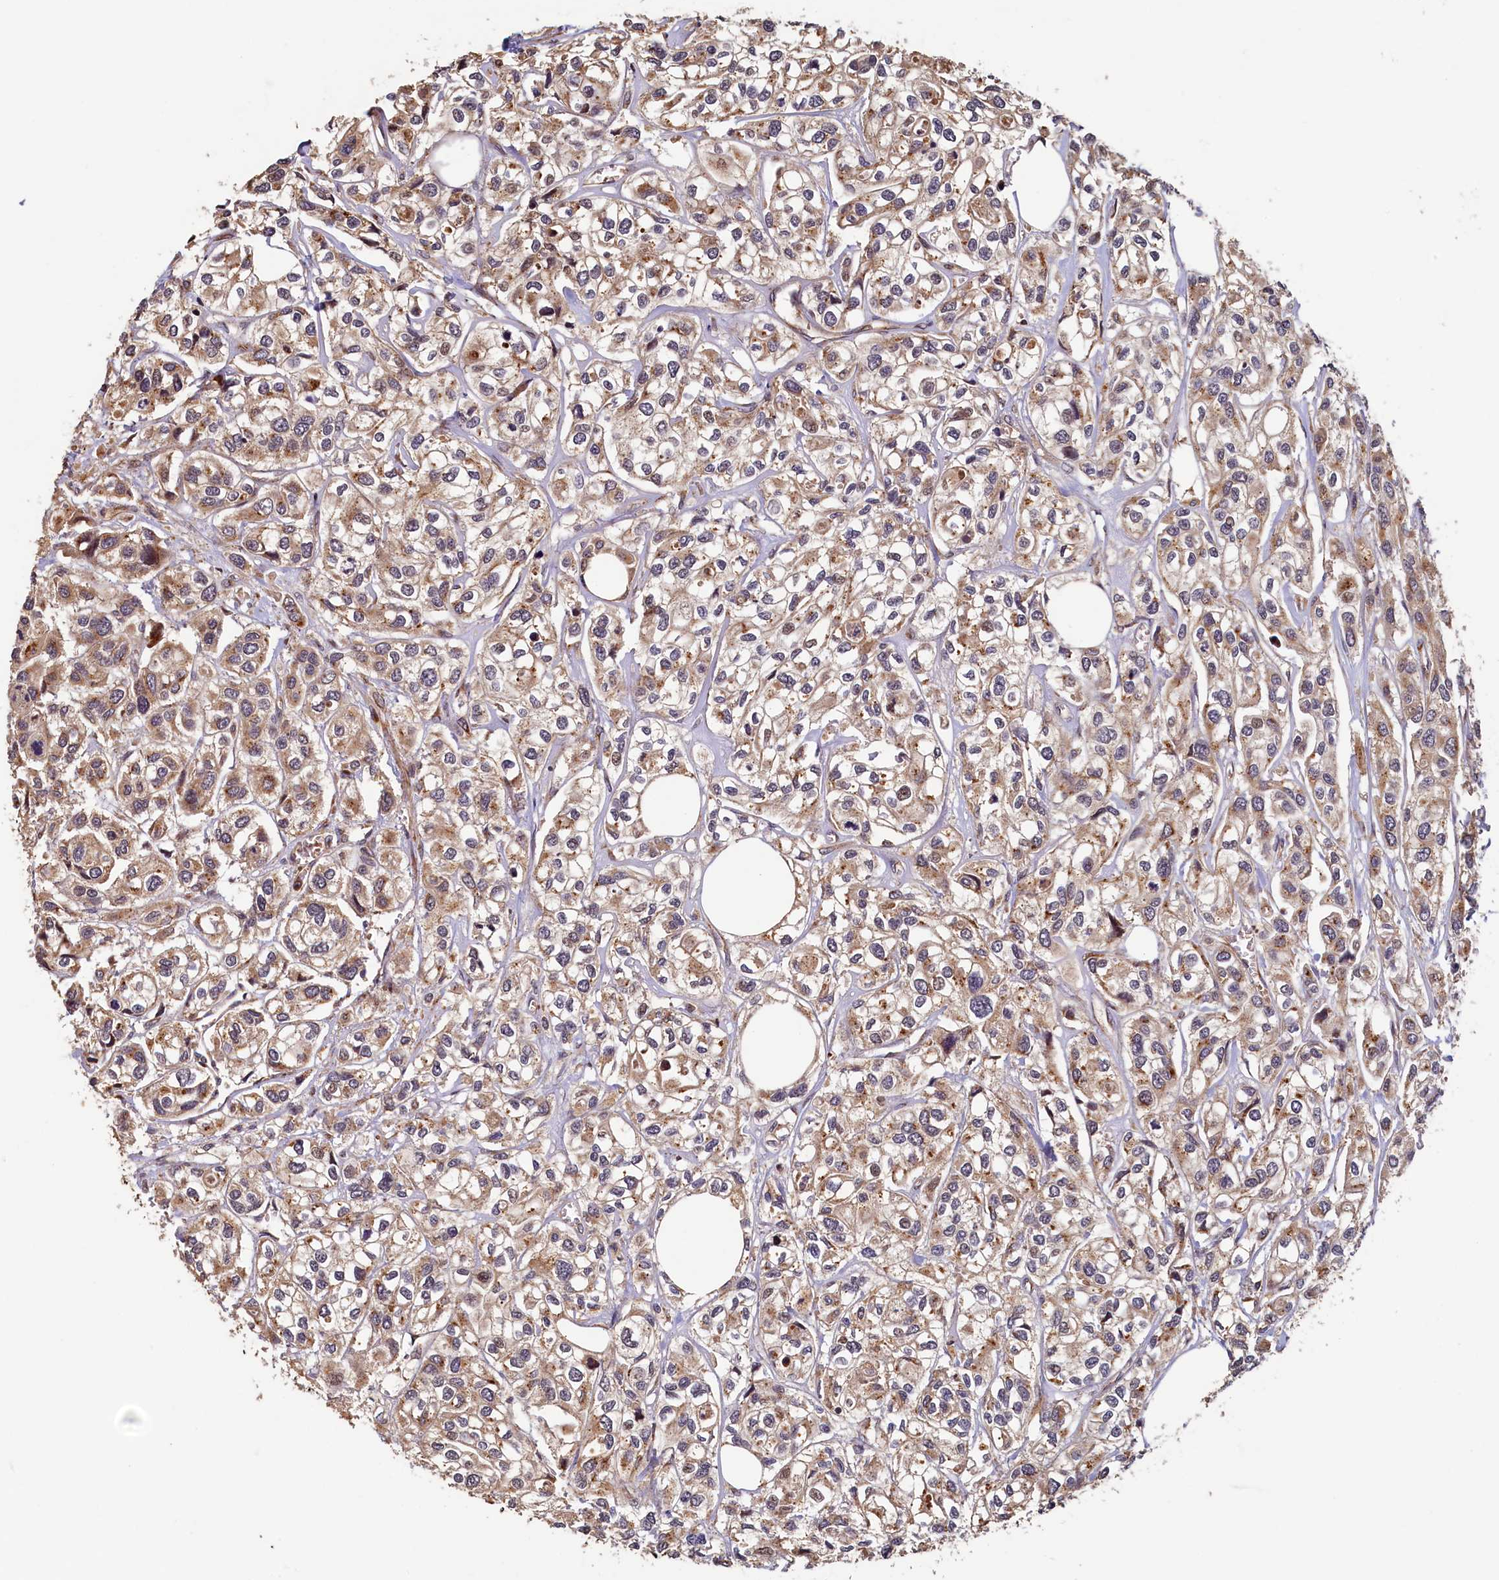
{"staining": {"intensity": "moderate", "quantity": ">75%", "location": "cytoplasmic/membranous"}, "tissue": "urothelial cancer", "cell_type": "Tumor cells", "image_type": "cancer", "snomed": [{"axis": "morphology", "description": "Urothelial carcinoma, High grade"}, {"axis": "topography", "description": "Urinary bladder"}], "caption": "IHC of human urothelial carcinoma (high-grade) exhibits medium levels of moderate cytoplasmic/membranous expression in approximately >75% of tumor cells. (Brightfield microscopy of DAB IHC at high magnification).", "gene": "TMEM181", "patient": {"sex": "male", "age": 67}}